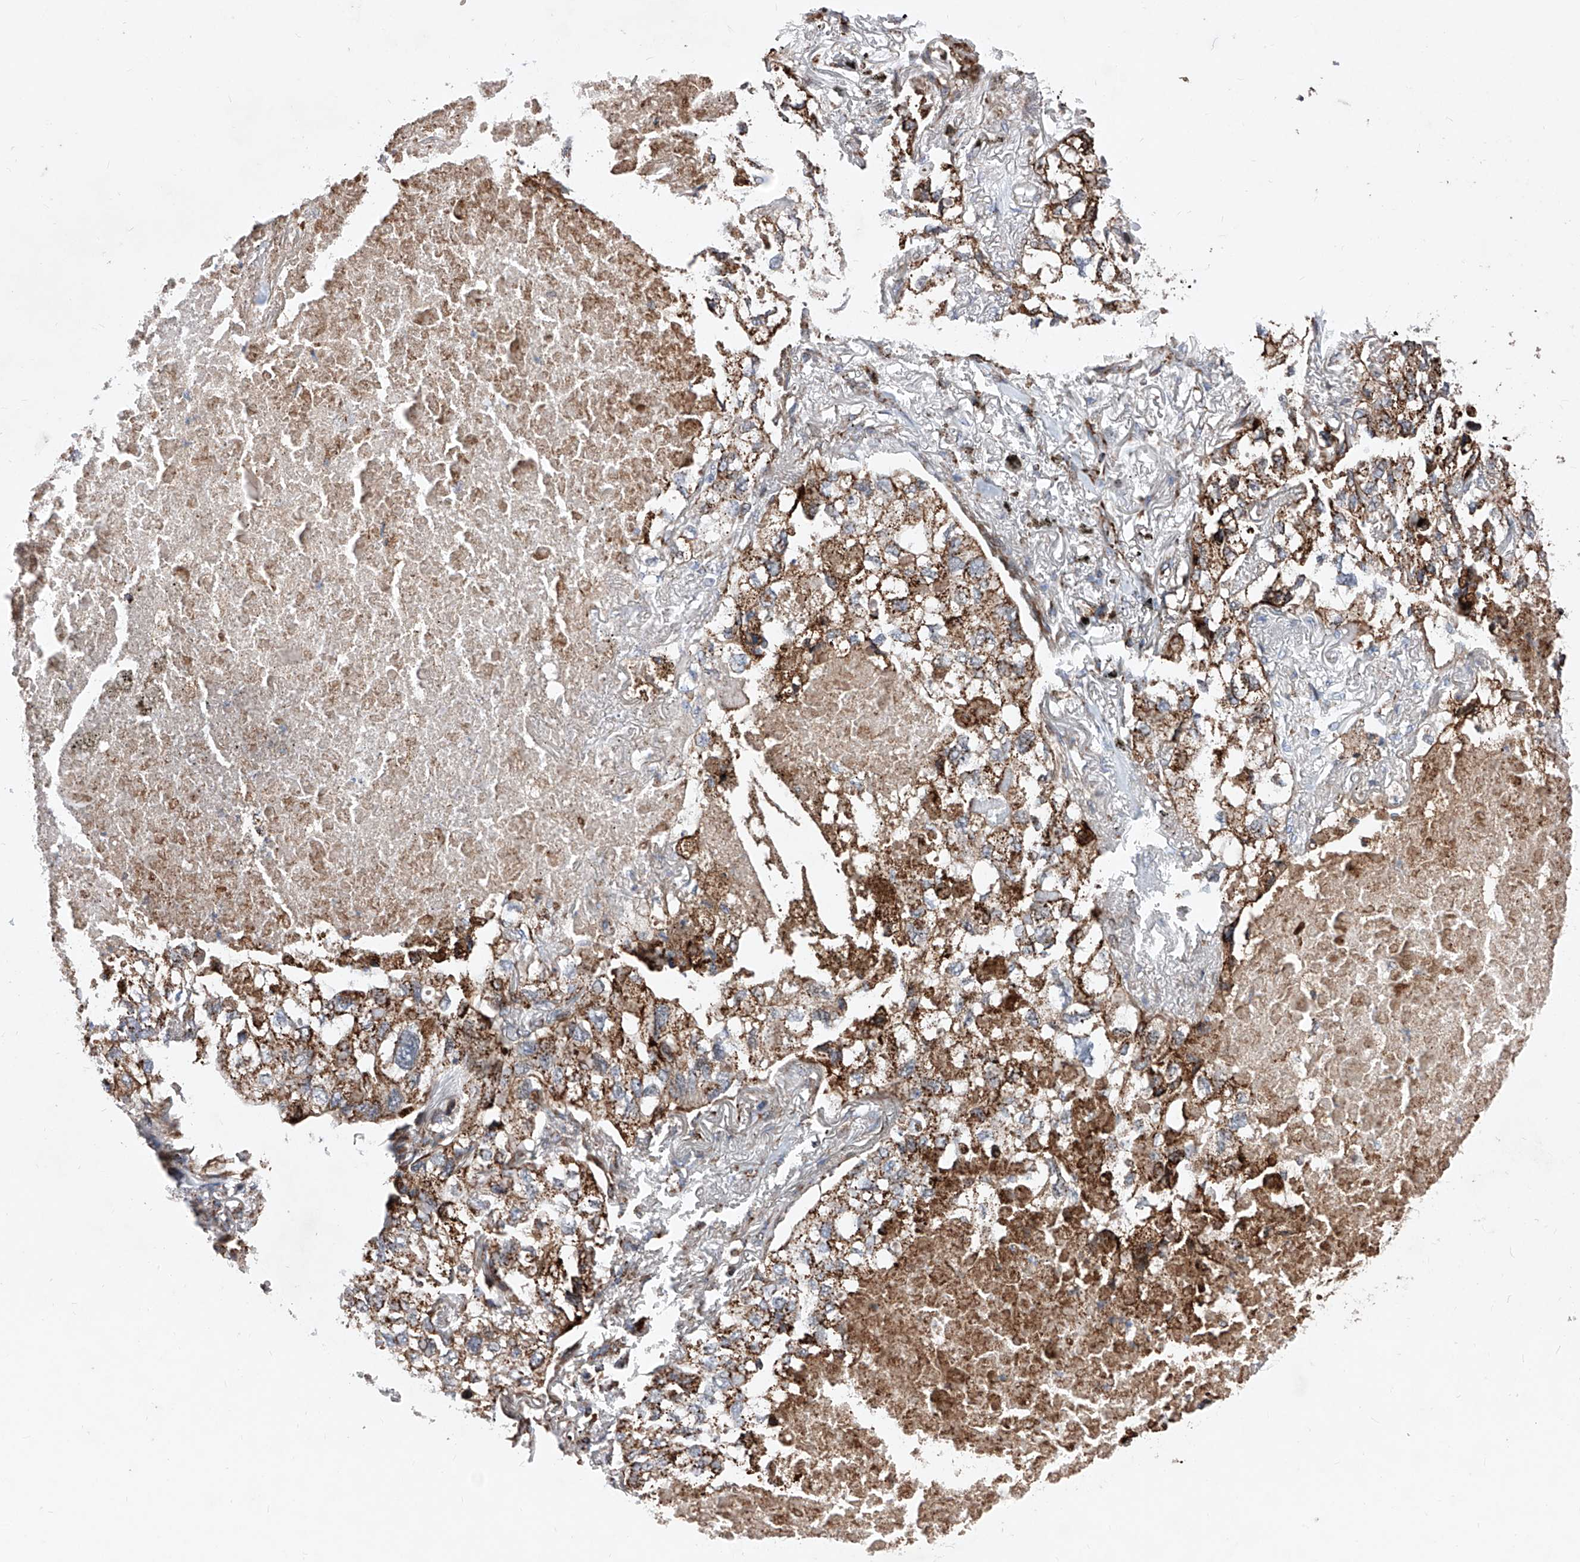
{"staining": {"intensity": "strong", "quantity": ">75%", "location": "cytoplasmic/membranous"}, "tissue": "lung cancer", "cell_type": "Tumor cells", "image_type": "cancer", "snomed": [{"axis": "morphology", "description": "Adenocarcinoma, NOS"}, {"axis": "topography", "description": "Lung"}], "caption": "Protein staining shows strong cytoplasmic/membranous positivity in about >75% of tumor cells in adenocarcinoma (lung).", "gene": "SEMA6A", "patient": {"sex": "male", "age": 65}}